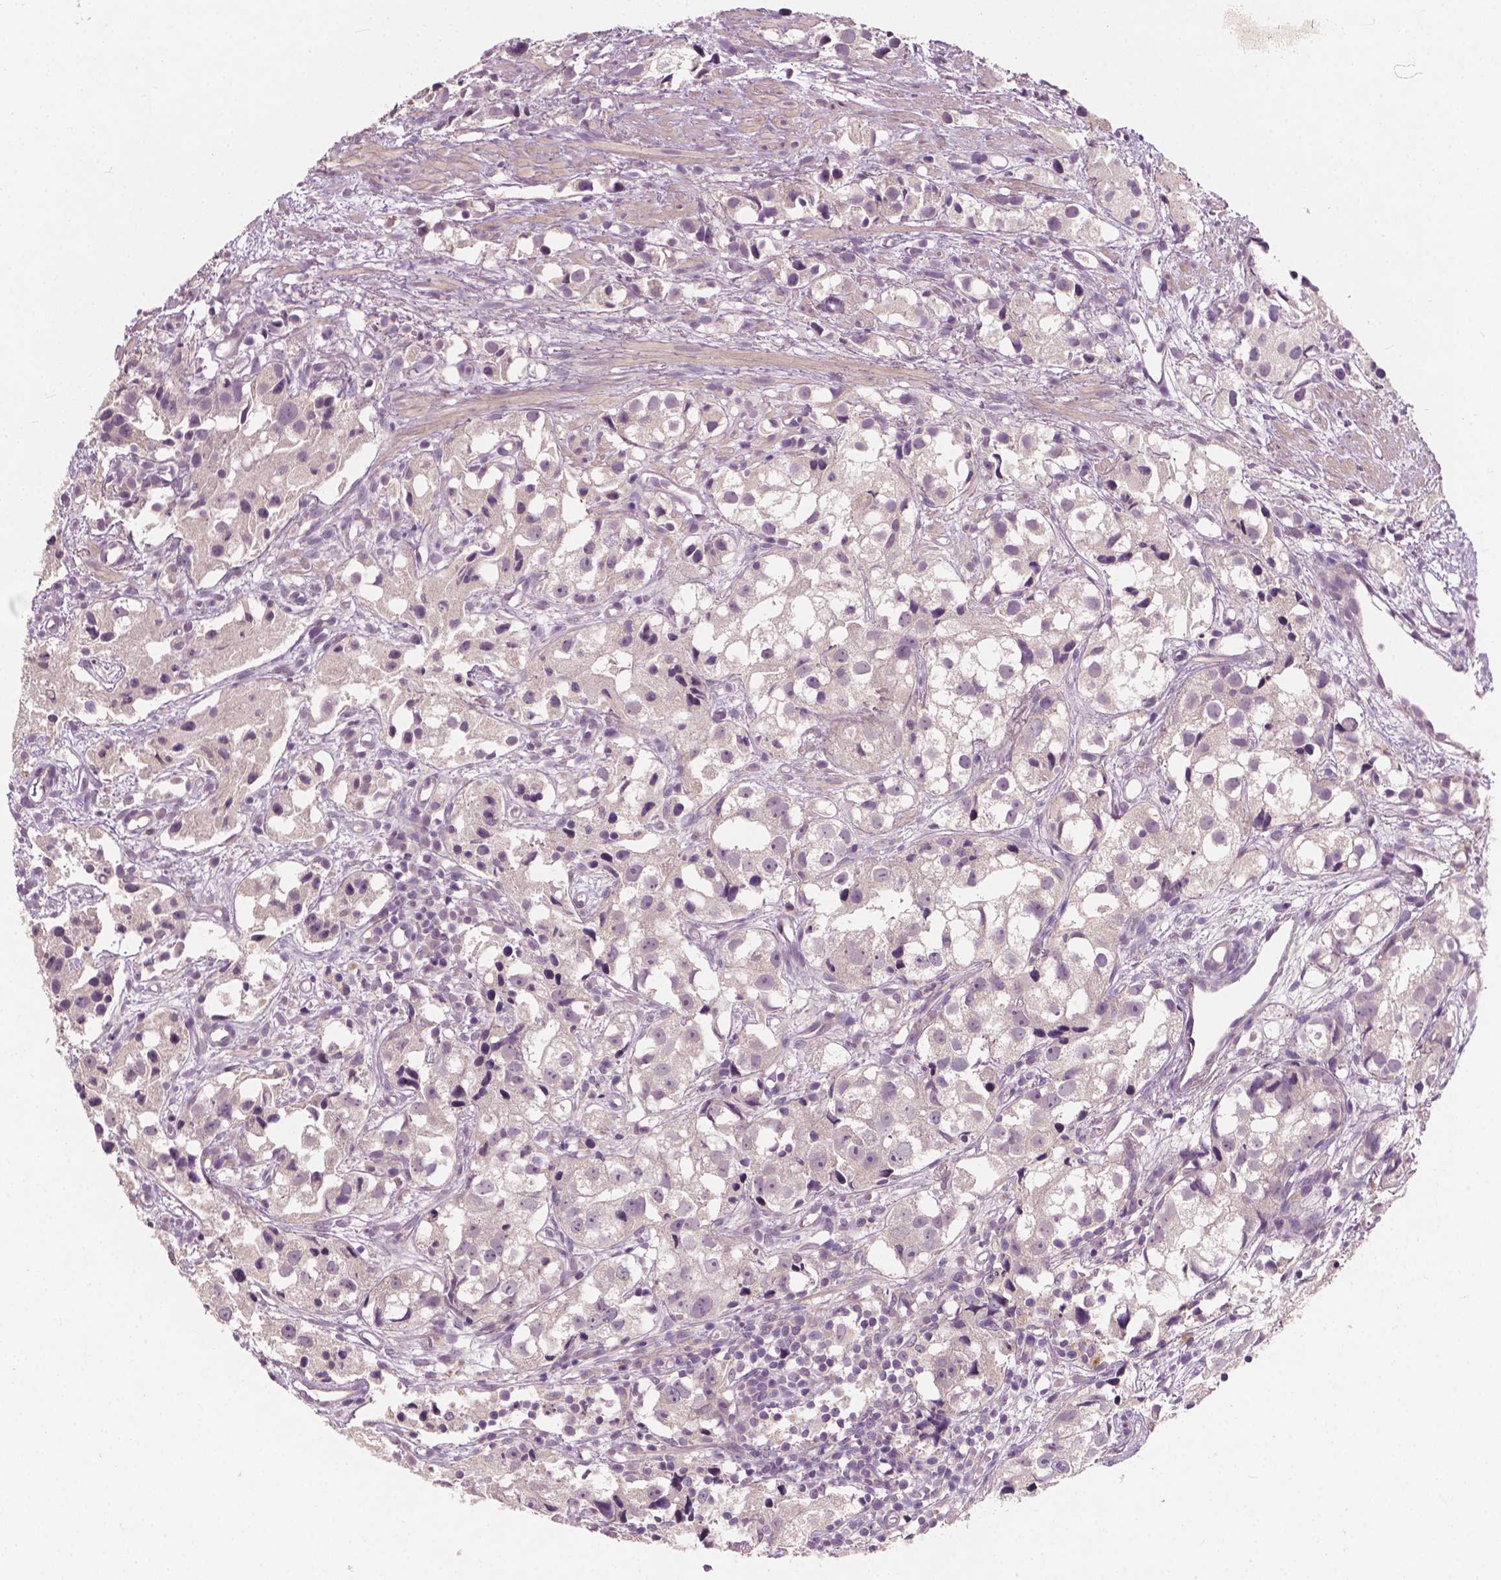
{"staining": {"intensity": "negative", "quantity": "none", "location": "none"}, "tissue": "prostate cancer", "cell_type": "Tumor cells", "image_type": "cancer", "snomed": [{"axis": "morphology", "description": "Adenocarcinoma, High grade"}, {"axis": "topography", "description": "Prostate"}], "caption": "DAB (3,3'-diaminobenzidine) immunohistochemical staining of human high-grade adenocarcinoma (prostate) exhibits no significant expression in tumor cells. Brightfield microscopy of IHC stained with DAB (3,3'-diaminobenzidine) (brown) and hematoxylin (blue), captured at high magnification.", "gene": "KRT17", "patient": {"sex": "male", "age": 68}}